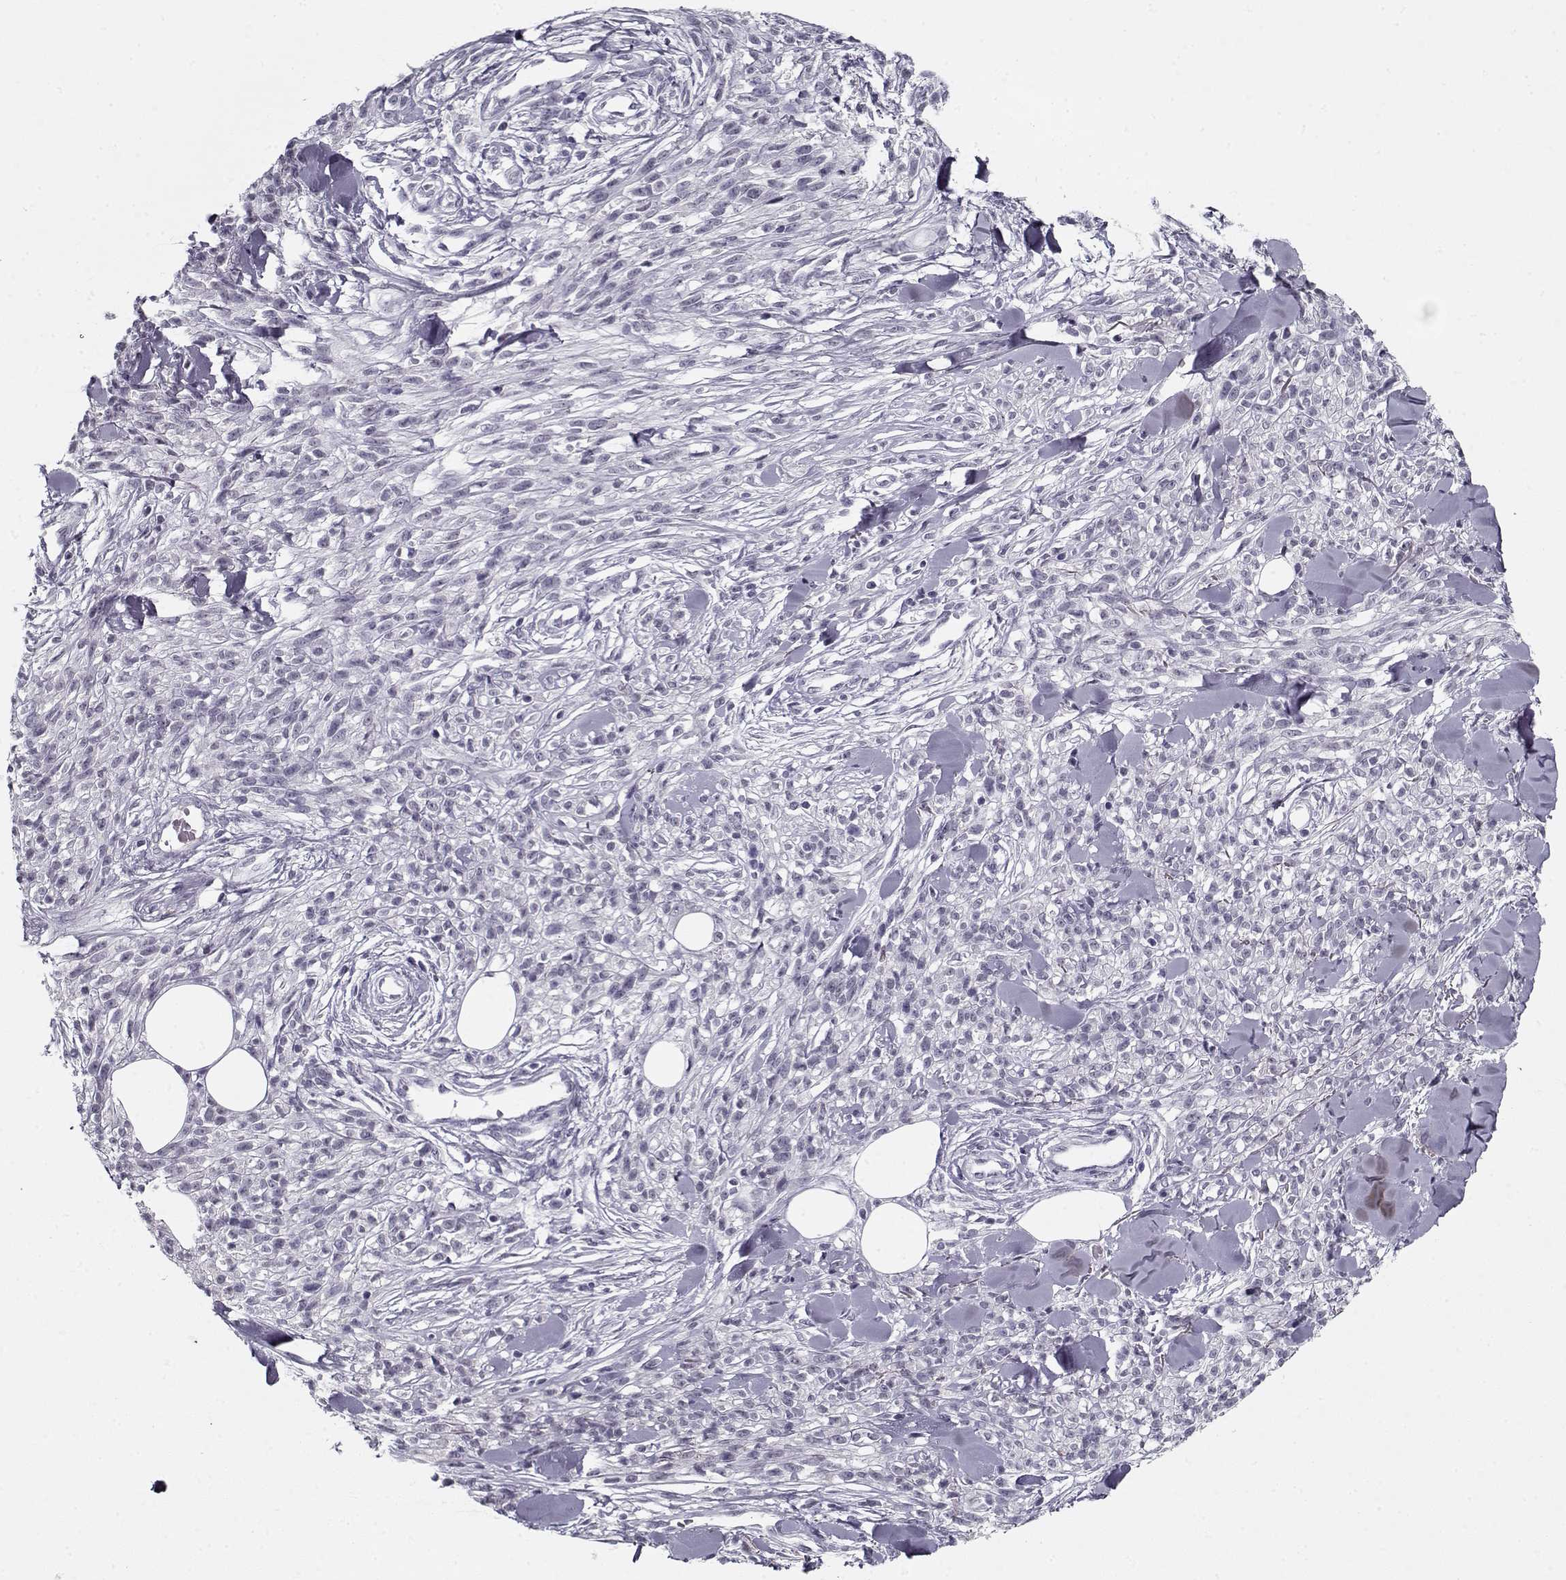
{"staining": {"intensity": "negative", "quantity": "none", "location": "none"}, "tissue": "melanoma", "cell_type": "Tumor cells", "image_type": "cancer", "snomed": [{"axis": "morphology", "description": "Malignant melanoma, NOS"}, {"axis": "topography", "description": "Skin"}, {"axis": "topography", "description": "Skin of trunk"}], "caption": "Tumor cells are negative for protein expression in human malignant melanoma.", "gene": "SPACA9", "patient": {"sex": "male", "age": 74}}